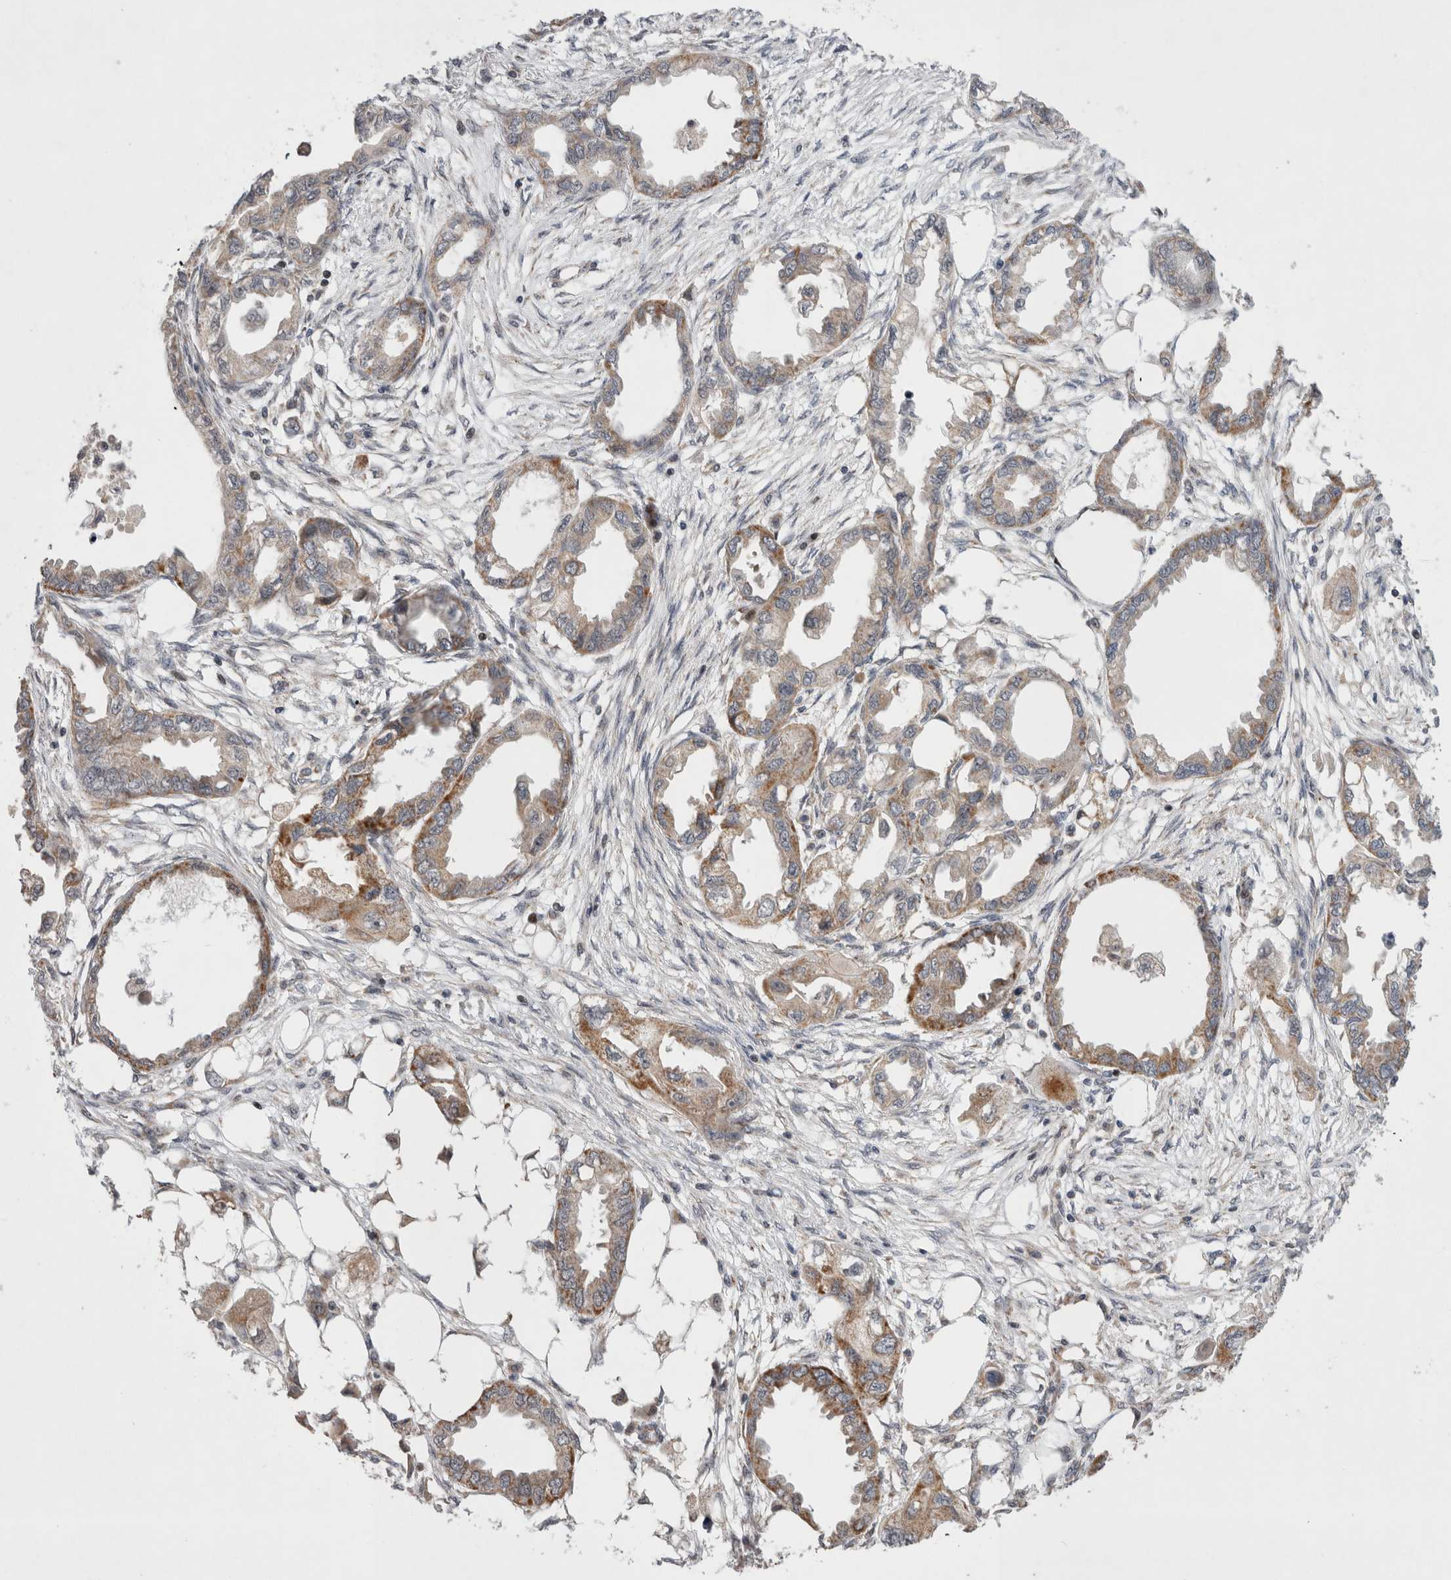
{"staining": {"intensity": "moderate", "quantity": "<25%", "location": "cytoplasmic/membranous"}, "tissue": "endometrial cancer", "cell_type": "Tumor cells", "image_type": "cancer", "snomed": [{"axis": "morphology", "description": "Adenocarcinoma, NOS"}, {"axis": "morphology", "description": "Adenocarcinoma, metastatic, NOS"}, {"axis": "topography", "description": "Adipose tissue"}, {"axis": "topography", "description": "Endometrium"}], "caption": "Brown immunohistochemical staining in human adenocarcinoma (endometrial) demonstrates moderate cytoplasmic/membranous expression in about <25% of tumor cells.", "gene": "MRPL37", "patient": {"sex": "female", "age": 67}}